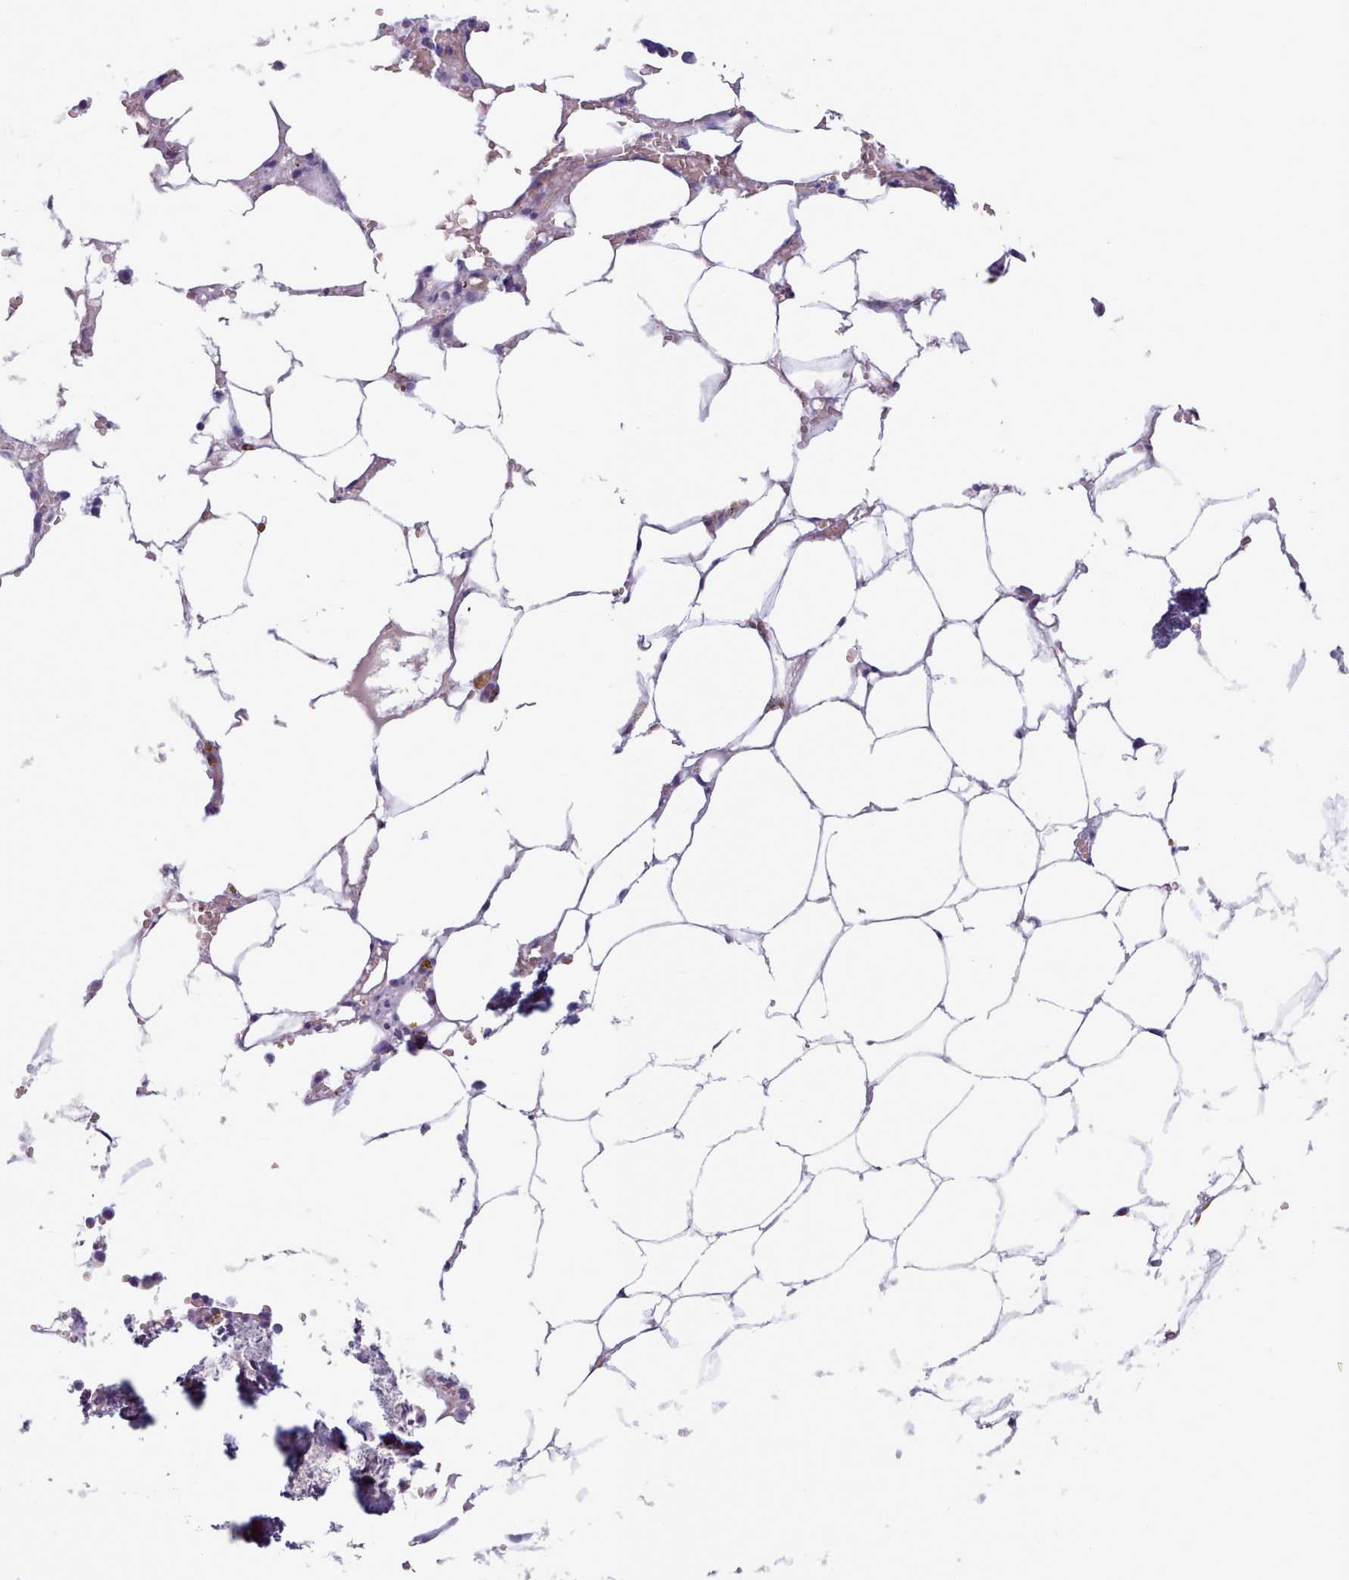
{"staining": {"intensity": "negative", "quantity": "none", "location": "none"}, "tissue": "bone marrow", "cell_type": "Hematopoietic cells", "image_type": "normal", "snomed": [{"axis": "morphology", "description": "Normal tissue, NOS"}, {"axis": "topography", "description": "Bone marrow"}], "caption": "Bone marrow was stained to show a protein in brown. There is no significant positivity in hematopoietic cells. Nuclei are stained in blue.", "gene": "ZNF43", "patient": {"sex": "male", "age": 70}}